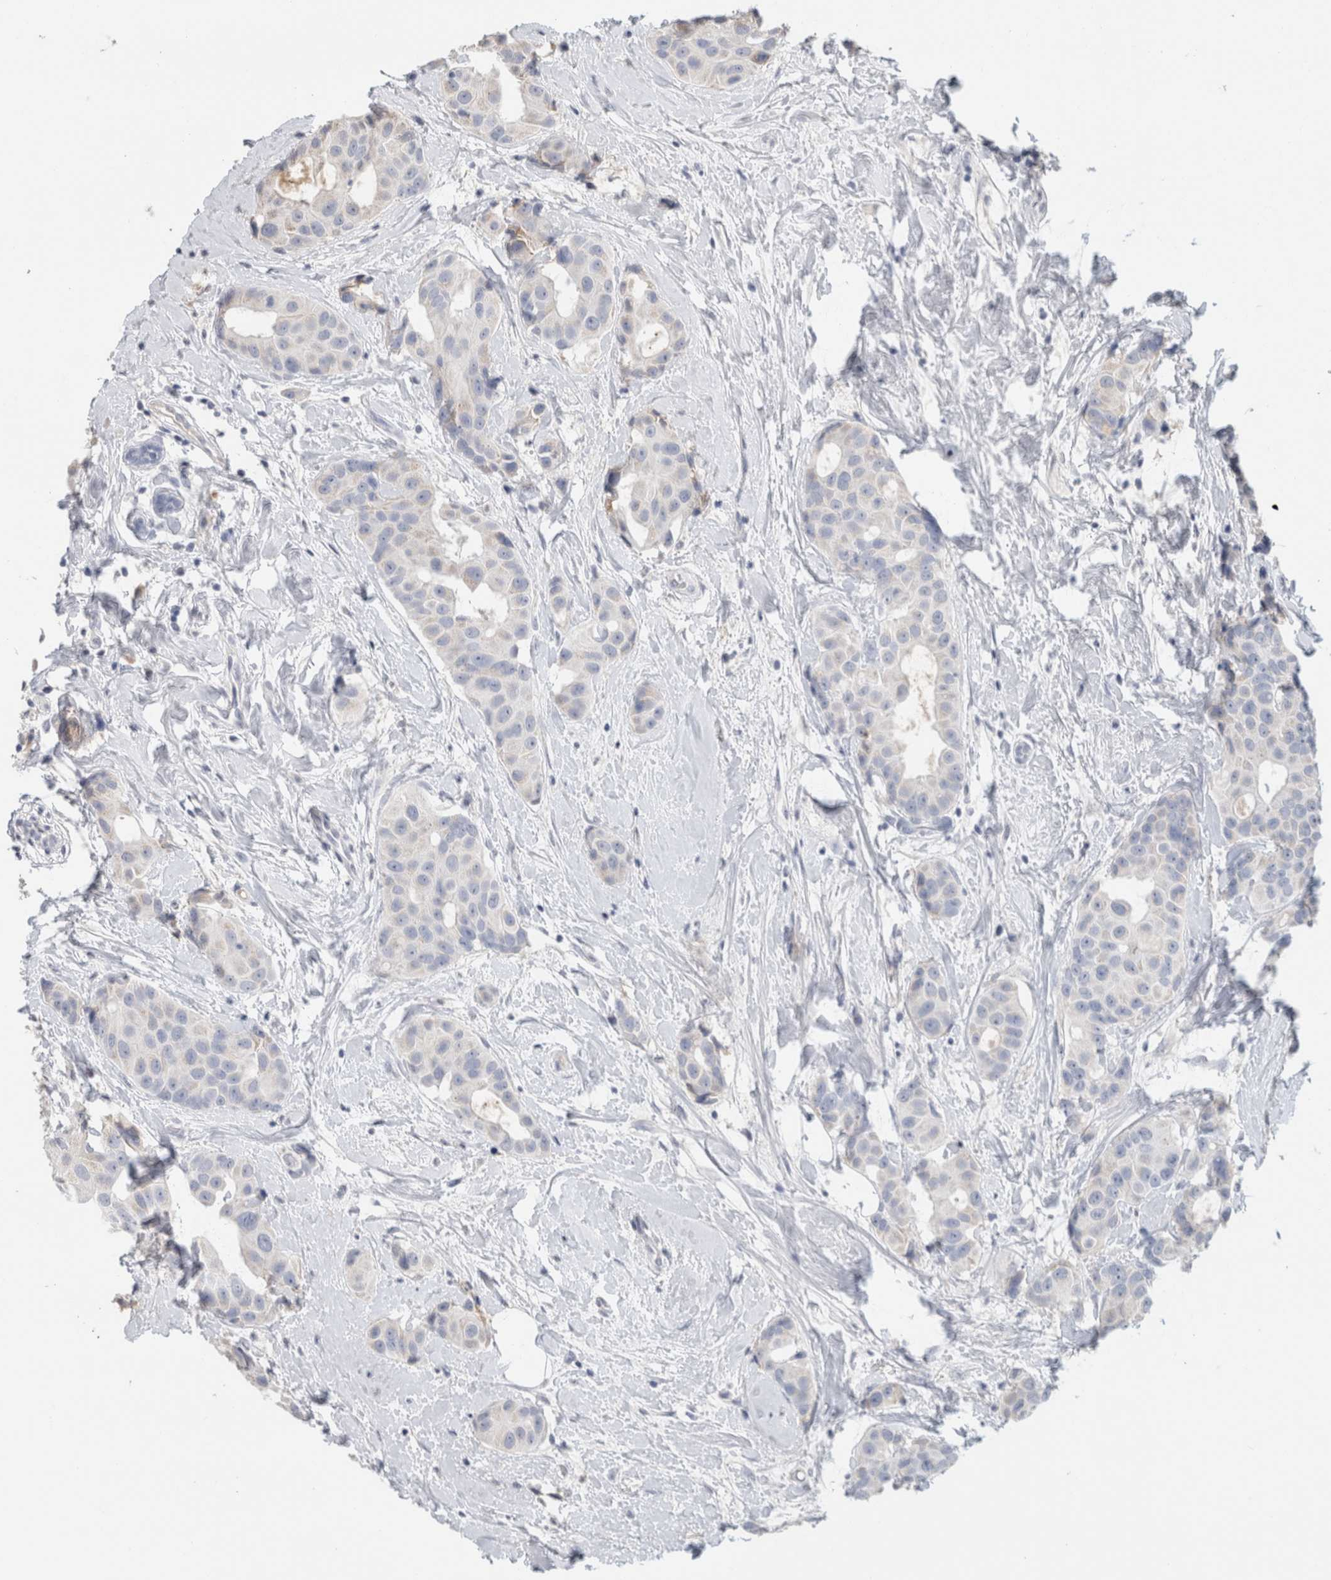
{"staining": {"intensity": "negative", "quantity": "none", "location": "none"}, "tissue": "breast cancer", "cell_type": "Tumor cells", "image_type": "cancer", "snomed": [{"axis": "morphology", "description": "Normal tissue, NOS"}, {"axis": "morphology", "description": "Duct carcinoma"}, {"axis": "topography", "description": "Breast"}], "caption": "Human breast cancer (invasive ductal carcinoma) stained for a protein using immunohistochemistry (IHC) reveals no positivity in tumor cells.", "gene": "SCGB1A1", "patient": {"sex": "female", "age": 39}}